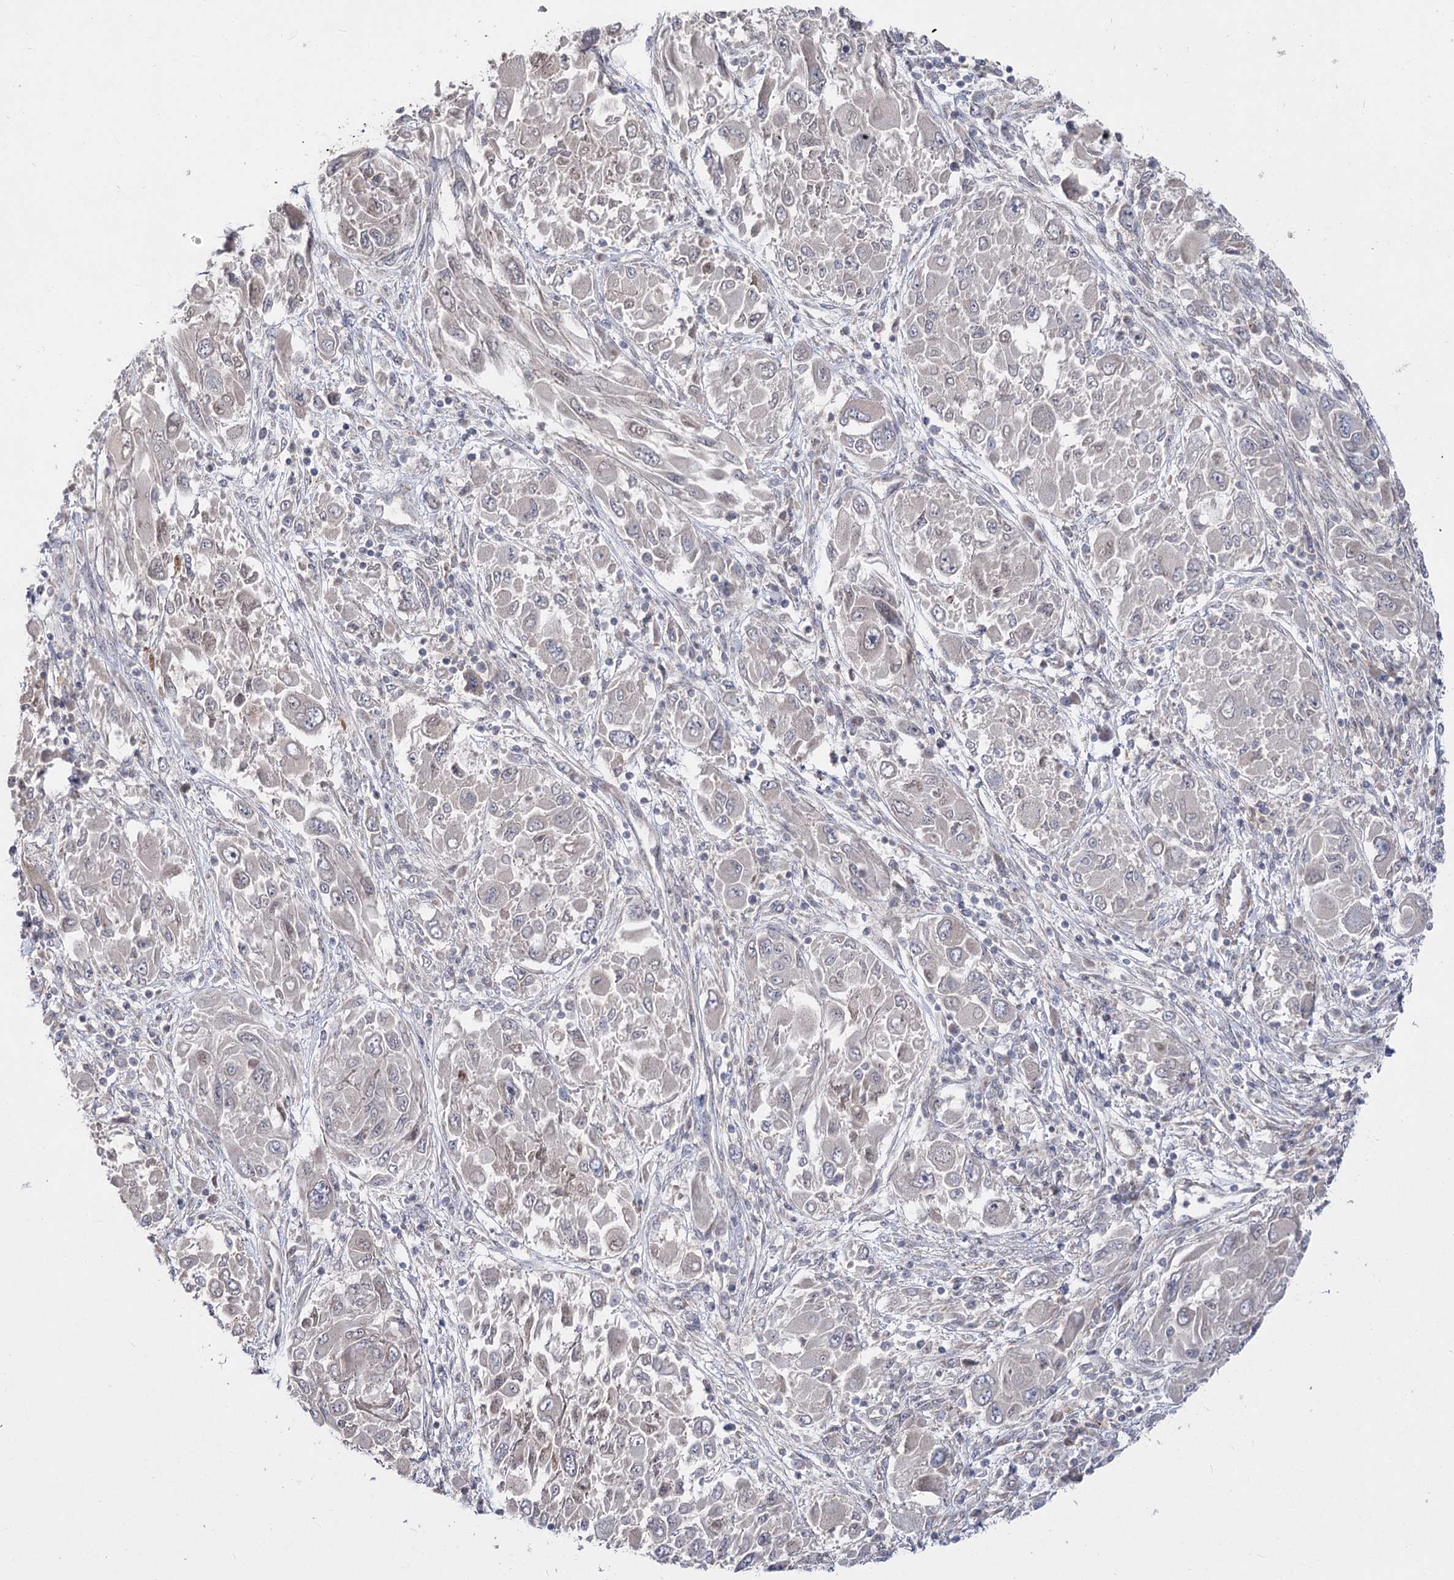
{"staining": {"intensity": "negative", "quantity": "none", "location": "none"}, "tissue": "melanoma", "cell_type": "Tumor cells", "image_type": "cancer", "snomed": [{"axis": "morphology", "description": "Malignant melanoma, NOS"}, {"axis": "topography", "description": "Skin"}], "caption": "The photomicrograph reveals no staining of tumor cells in melanoma.", "gene": "SH3BP5L", "patient": {"sex": "female", "age": 91}}